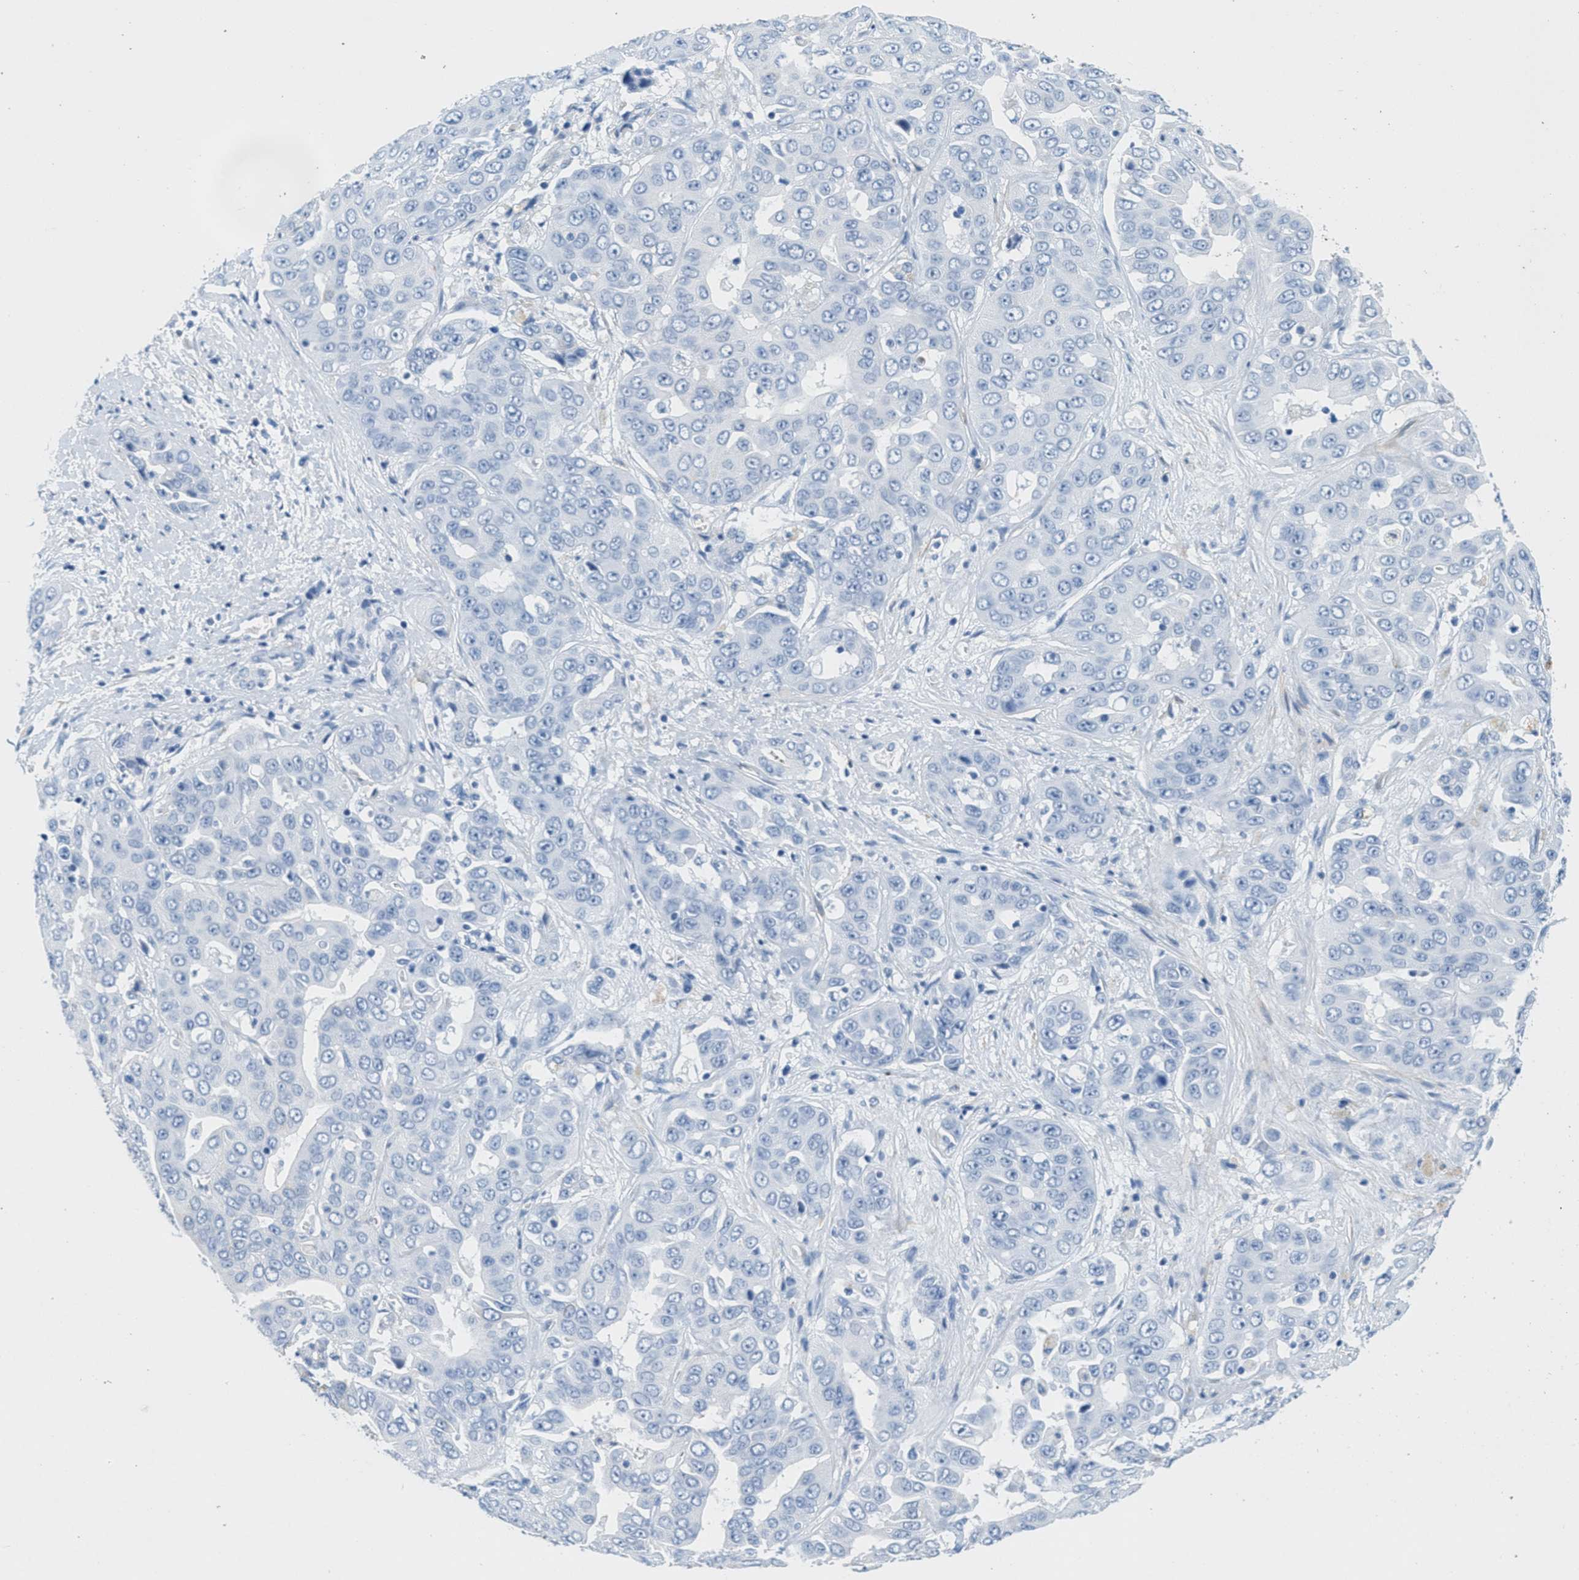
{"staining": {"intensity": "negative", "quantity": "none", "location": "none"}, "tissue": "liver cancer", "cell_type": "Tumor cells", "image_type": "cancer", "snomed": [{"axis": "morphology", "description": "Cholangiocarcinoma"}, {"axis": "topography", "description": "Liver"}], "caption": "Immunohistochemical staining of cholangiocarcinoma (liver) reveals no significant positivity in tumor cells.", "gene": "GPM6A", "patient": {"sex": "female", "age": 52}}